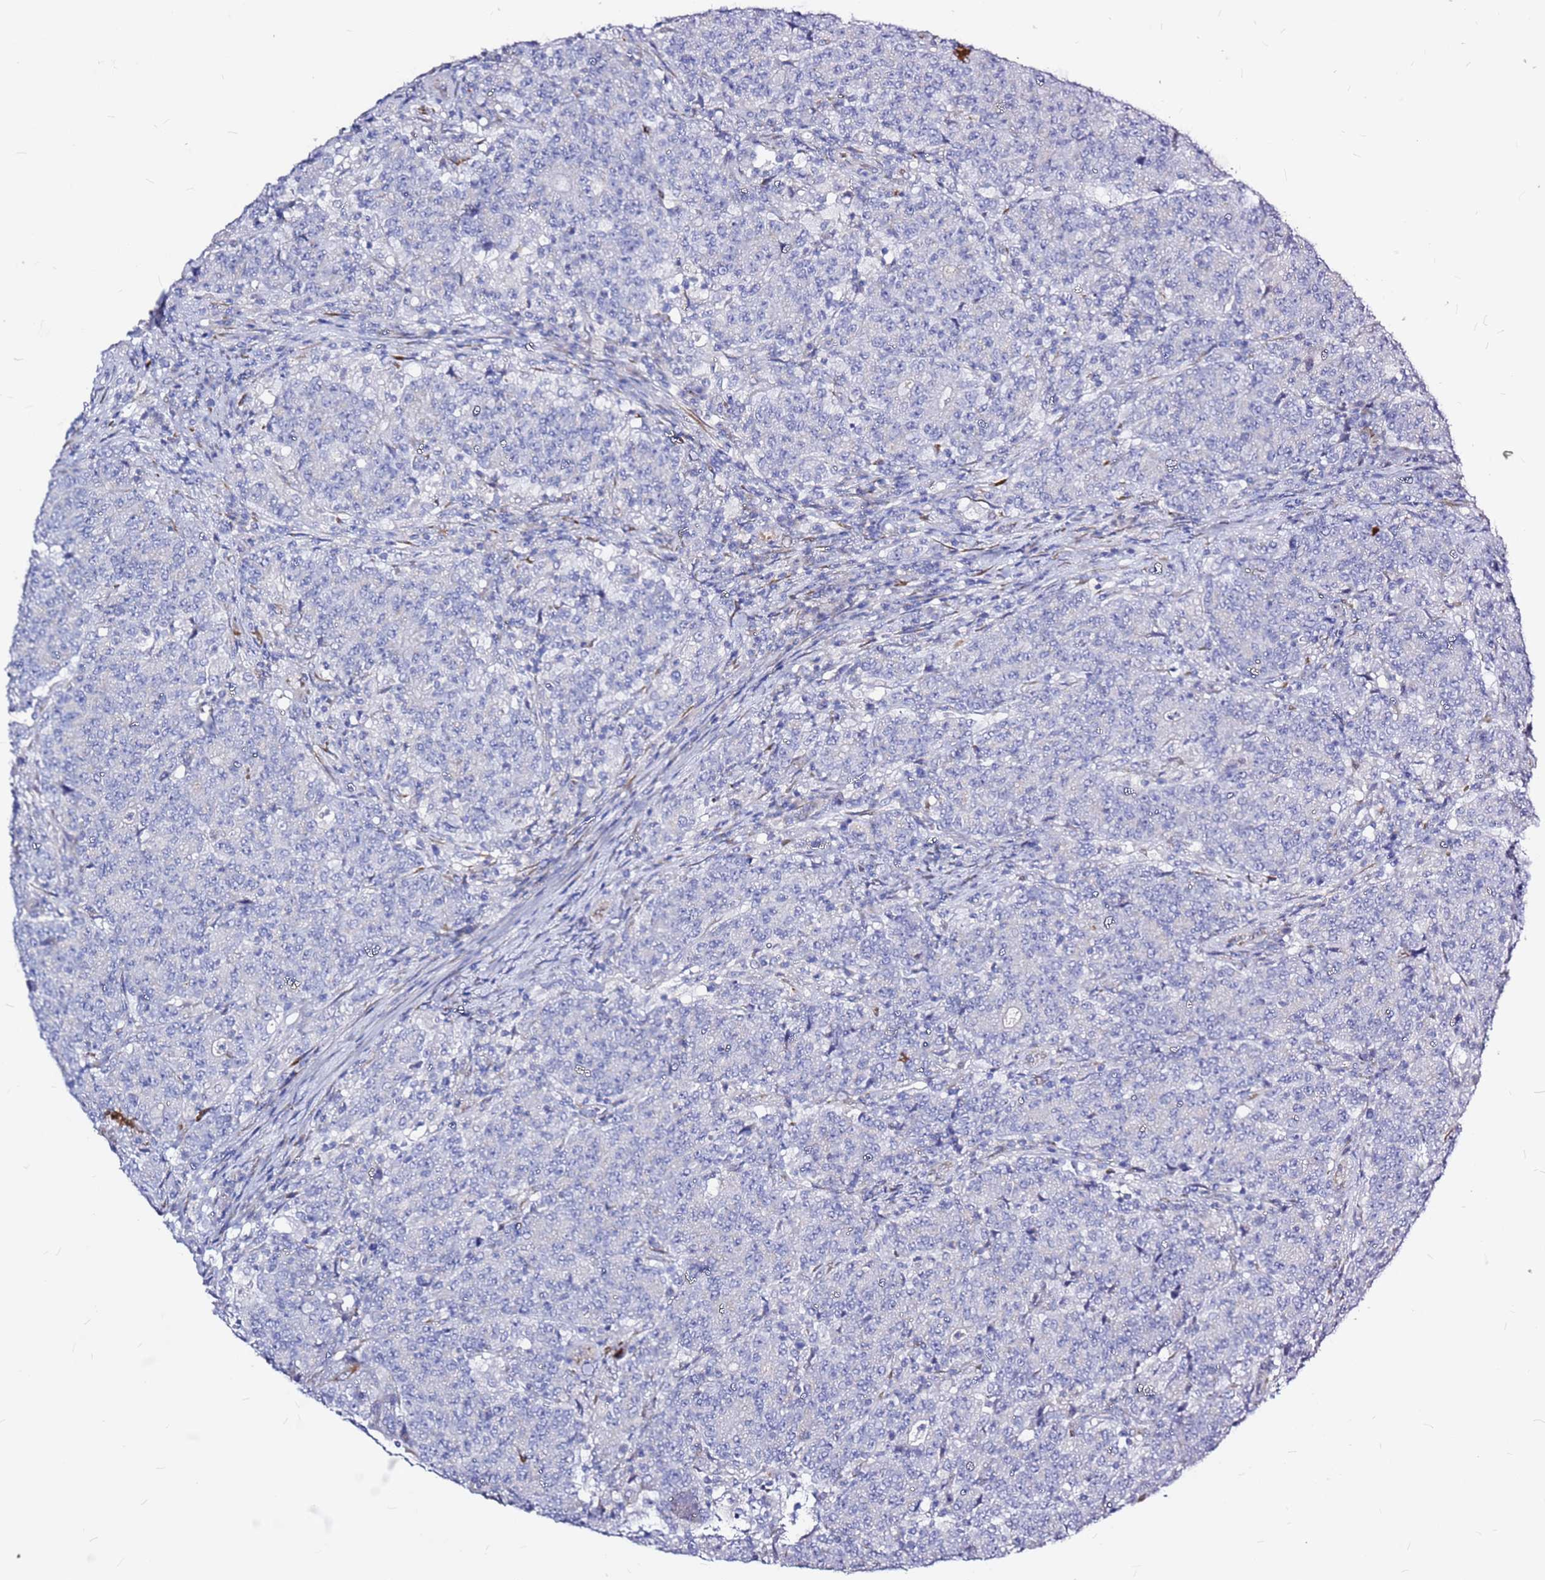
{"staining": {"intensity": "negative", "quantity": "none", "location": "none"}, "tissue": "colorectal cancer", "cell_type": "Tumor cells", "image_type": "cancer", "snomed": [{"axis": "morphology", "description": "Adenocarcinoma, NOS"}, {"axis": "topography", "description": "Colon"}], "caption": "Immunohistochemical staining of human colorectal adenocarcinoma demonstrates no significant expression in tumor cells.", "gene": "CASD1", "patient": {"sex": "female", "age": 75}}